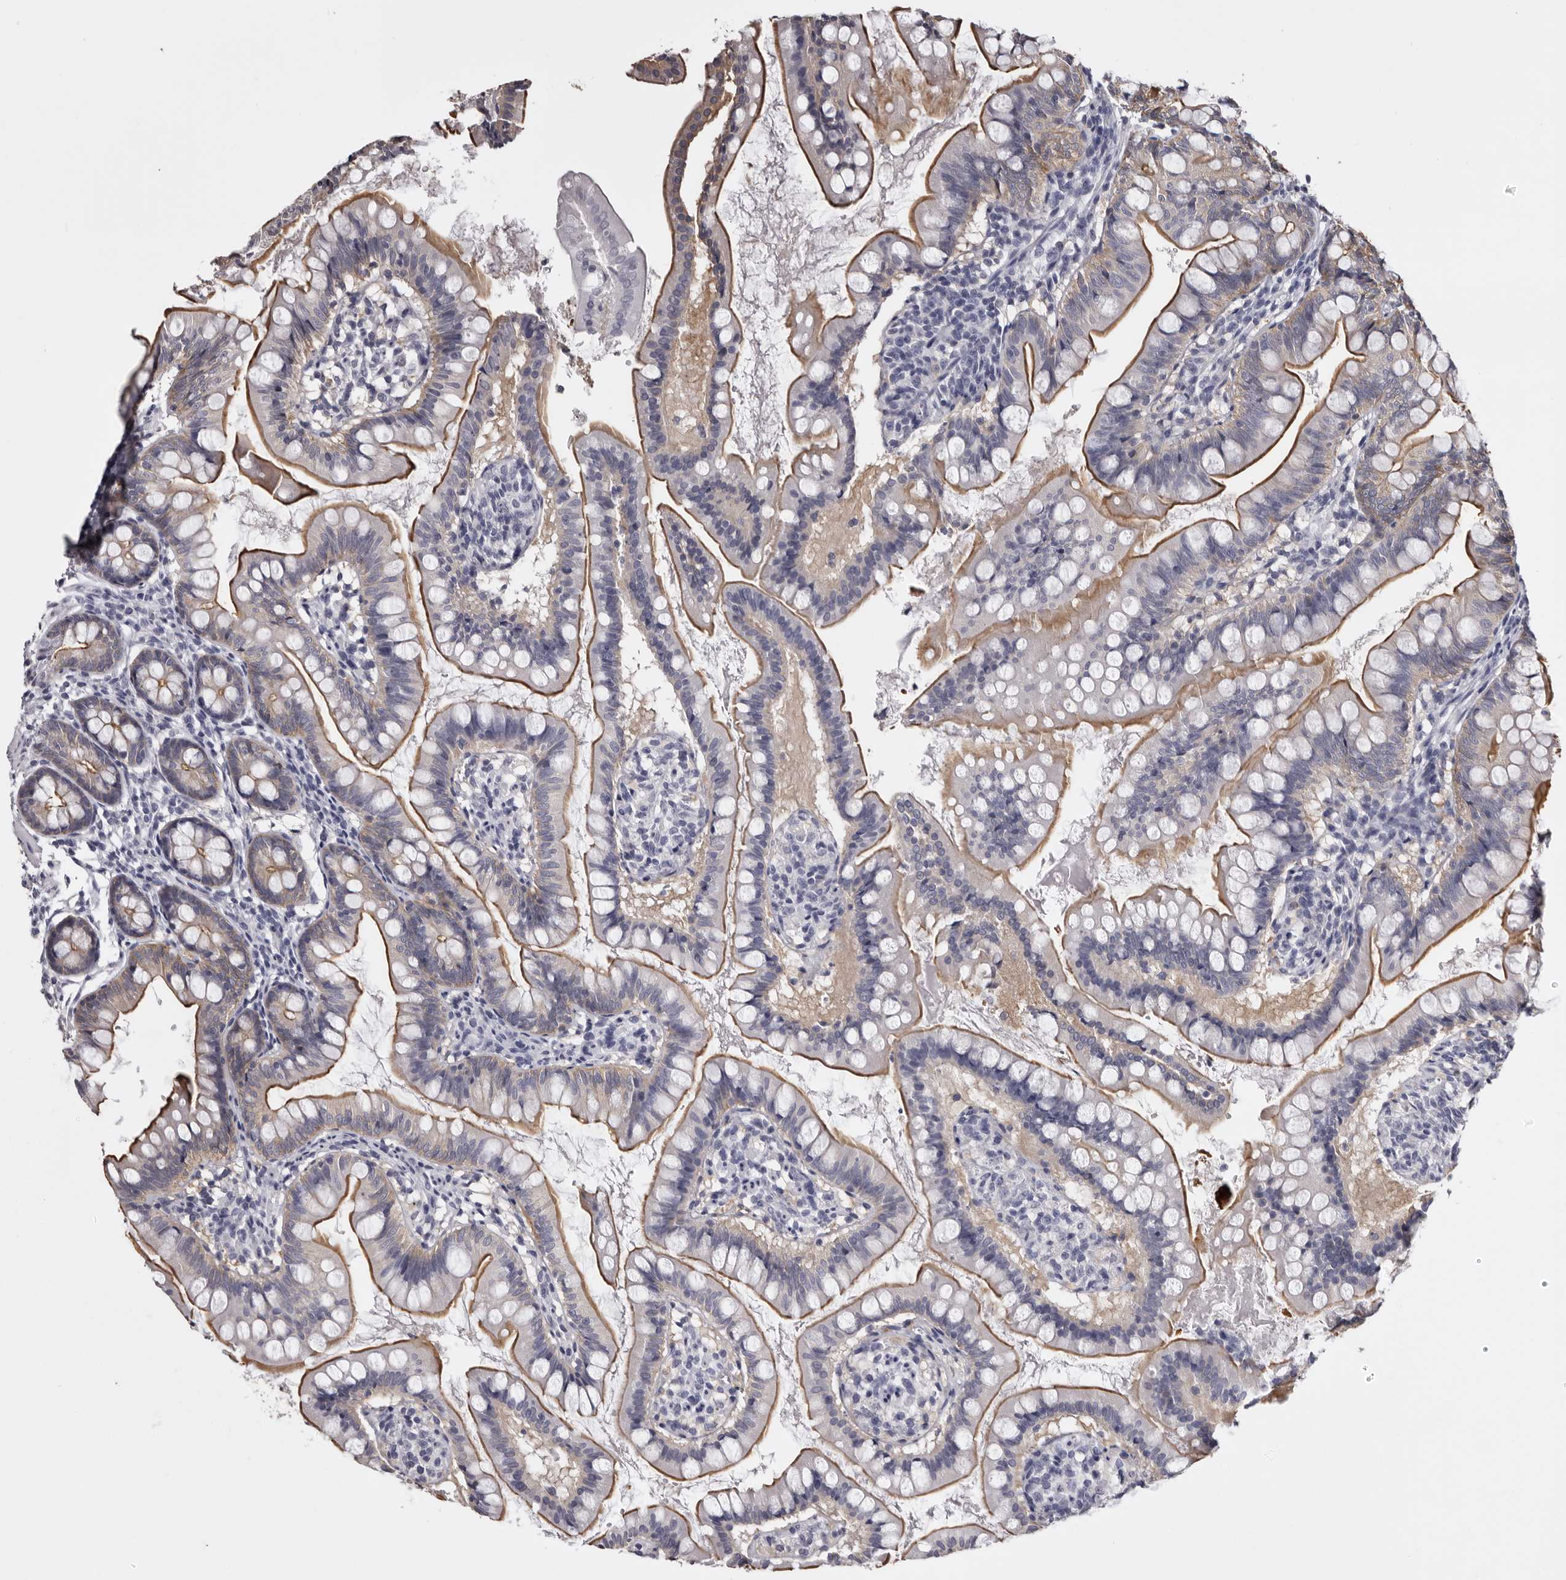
{"staining": {"intensity": "strong", "quantity": ">75%", "location": "cytoplasmic/membranous"}, "tissue": "small intestine", "cell_type": "Glandular cells", "image_type": "normal", "snomed": [{"axis": "morphology", "description": "Normal tissue, NOS"}, {"axis": "topography", "description": "Small intestine"}], "caption": "DAB (3,3'-diaminobenzidine) immunohistochemical staining of normal human small intestine displays strong cytoplasmic/membranous protein expression in about >75% of glandular cells.", "gene": "LAD1", "patient": {"sex": "male", "age": 7}}